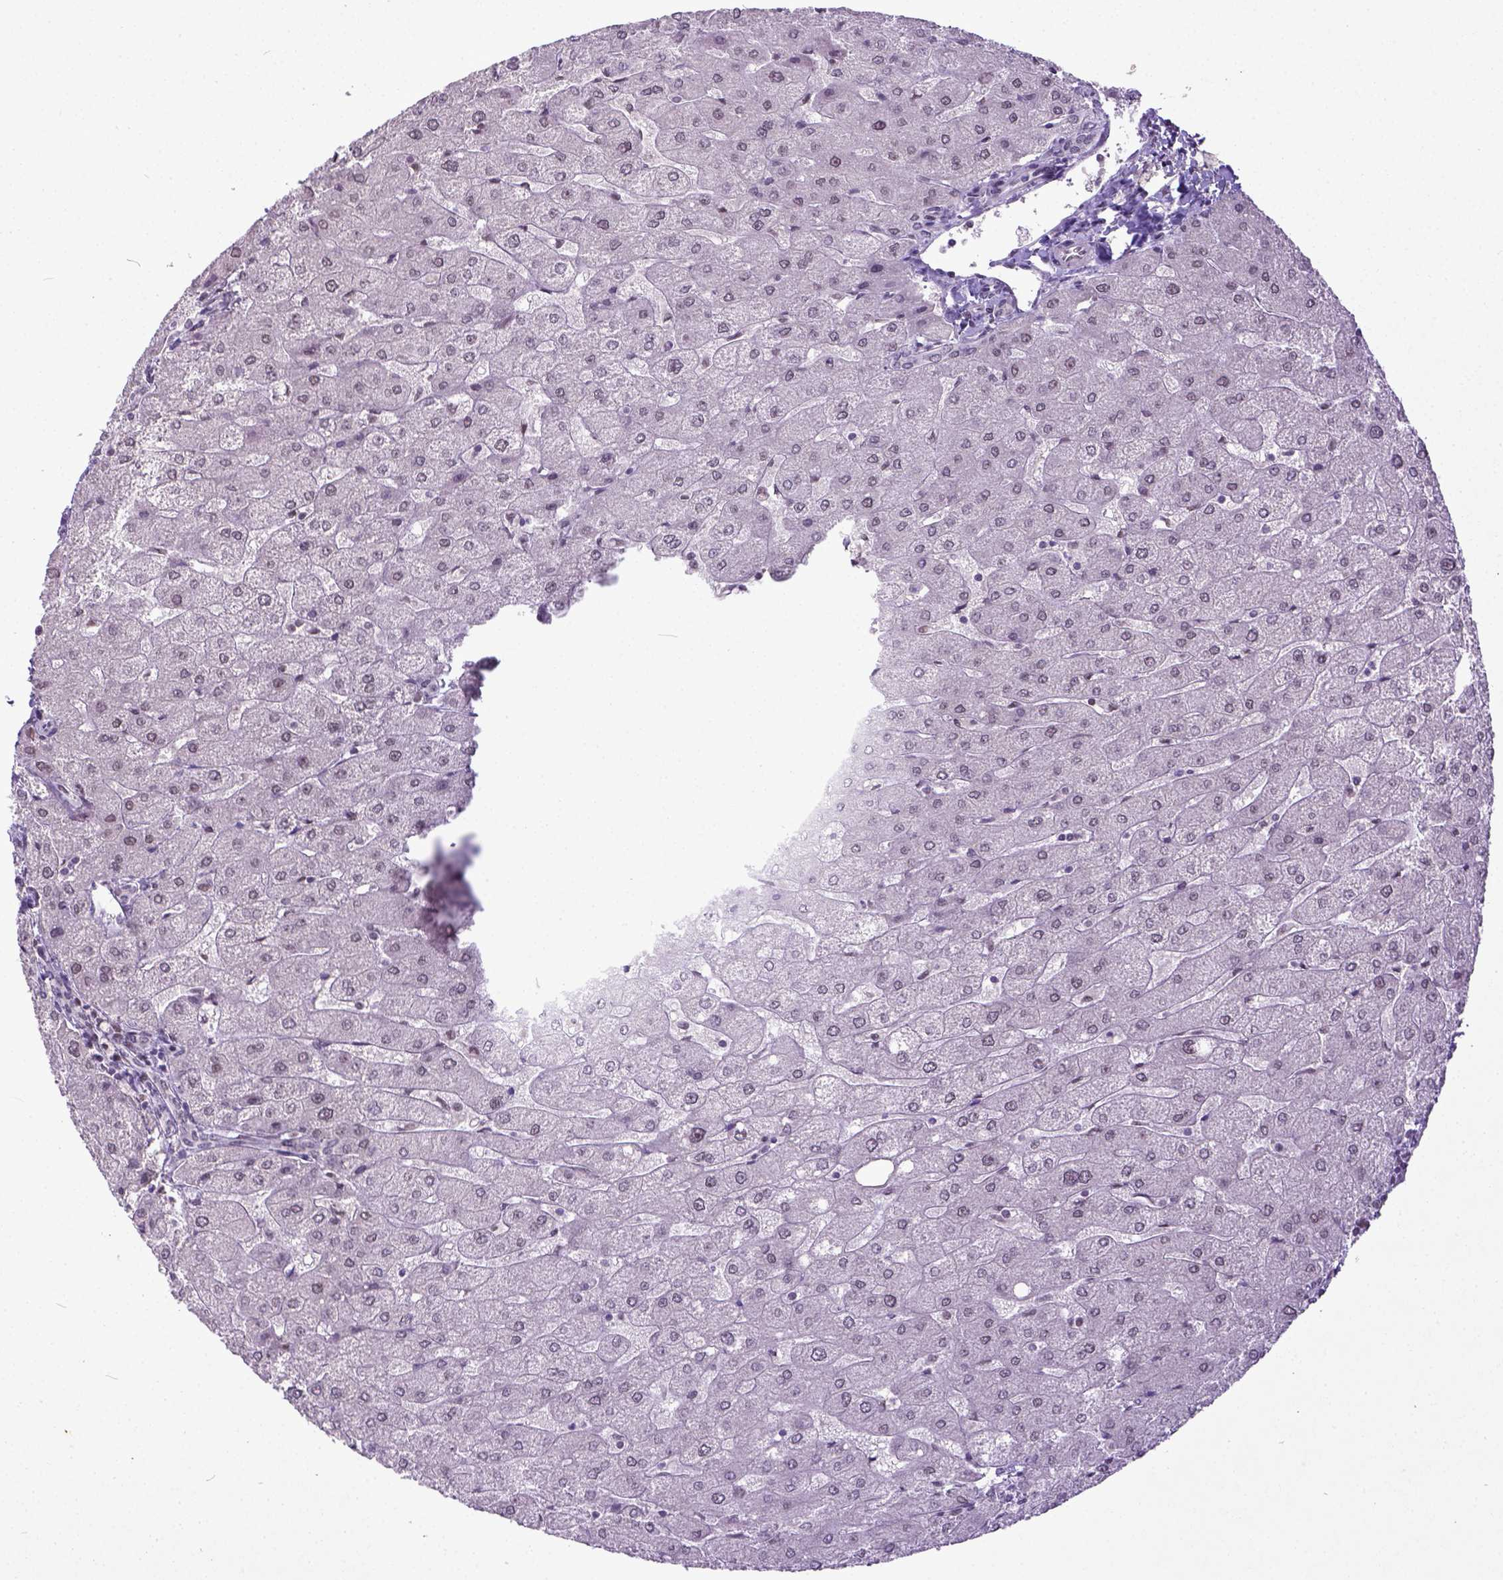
{"staining": {"intensity": "weak", "quantity": ">75%", "location": "nuclear"}, "tissue": "liver", "cell_type": "Cholangiocytes", "image_type": "normal", "snomed": [{"axis": "morphology", "description": "Normal tissue, NOS"}, {"axis": "topography", "description": "Liver"}], "caption": "This is a histology image of immunohistochemistry staining of benign liver, which shows weak staining in the nuclear of cholangiocytes.", "gene": "ERCC1", "patient": {"sex": "male", "age": 67}}